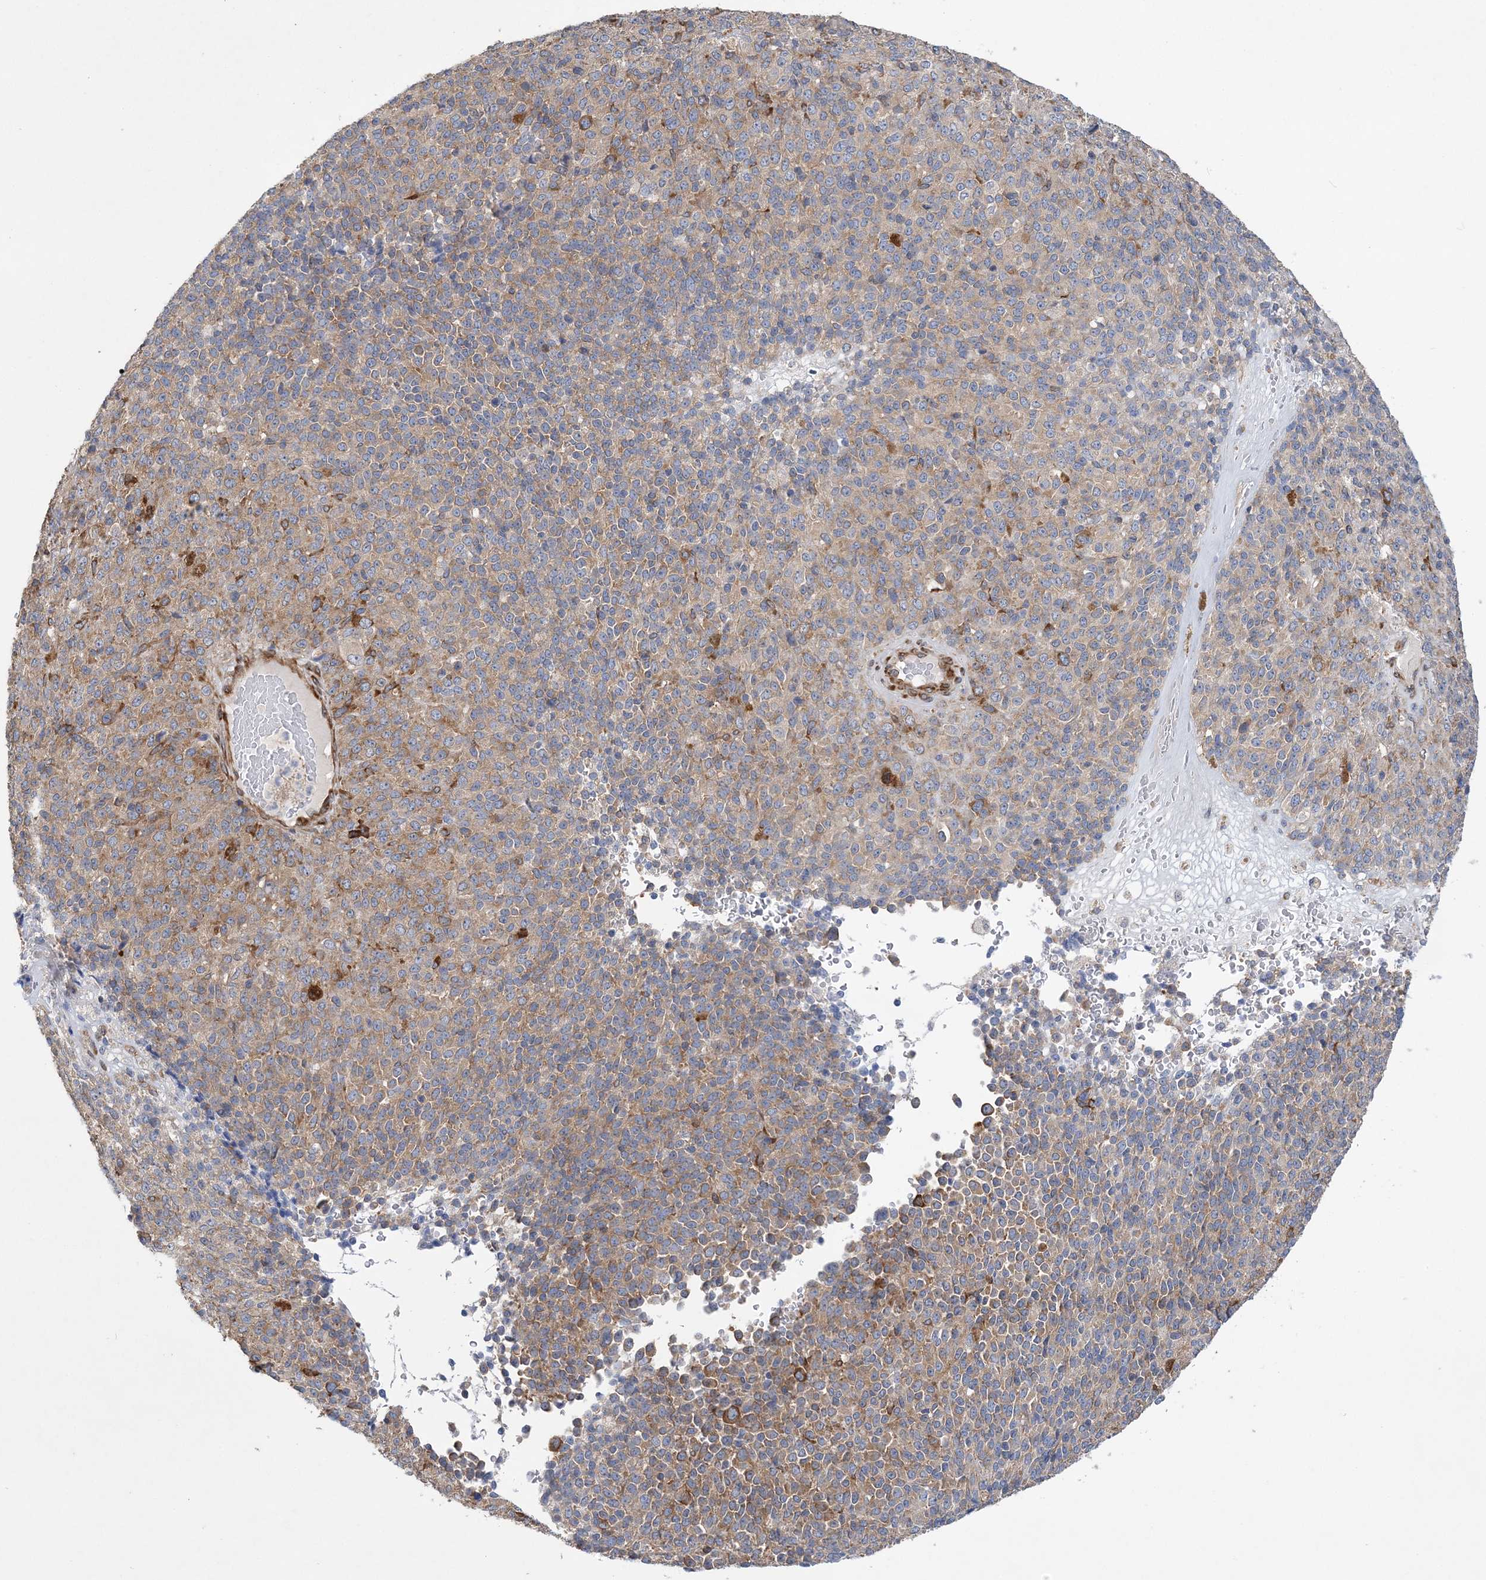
{"staining": {"intensity": "moderate", "quantity": "<25%", "location": "cytoplasmic/membranous"}, "tissue": "melanoma", "cell_type": "Tumor cells", "image_type": "cancer", "snomed": [{"axis": "morphology", "description": "Malignant melanoma, Metastatic site"}, {"axis": "topography", "description": "Brain"}], "caption": "This is an image of IHC staining of malignant melanoma (metastatic site), which shows moderate expression in the cytoplasmic/membranous of tumor cells.", "gene": "MAP4K5", "patient": {"sex": "female", "age": 56}}